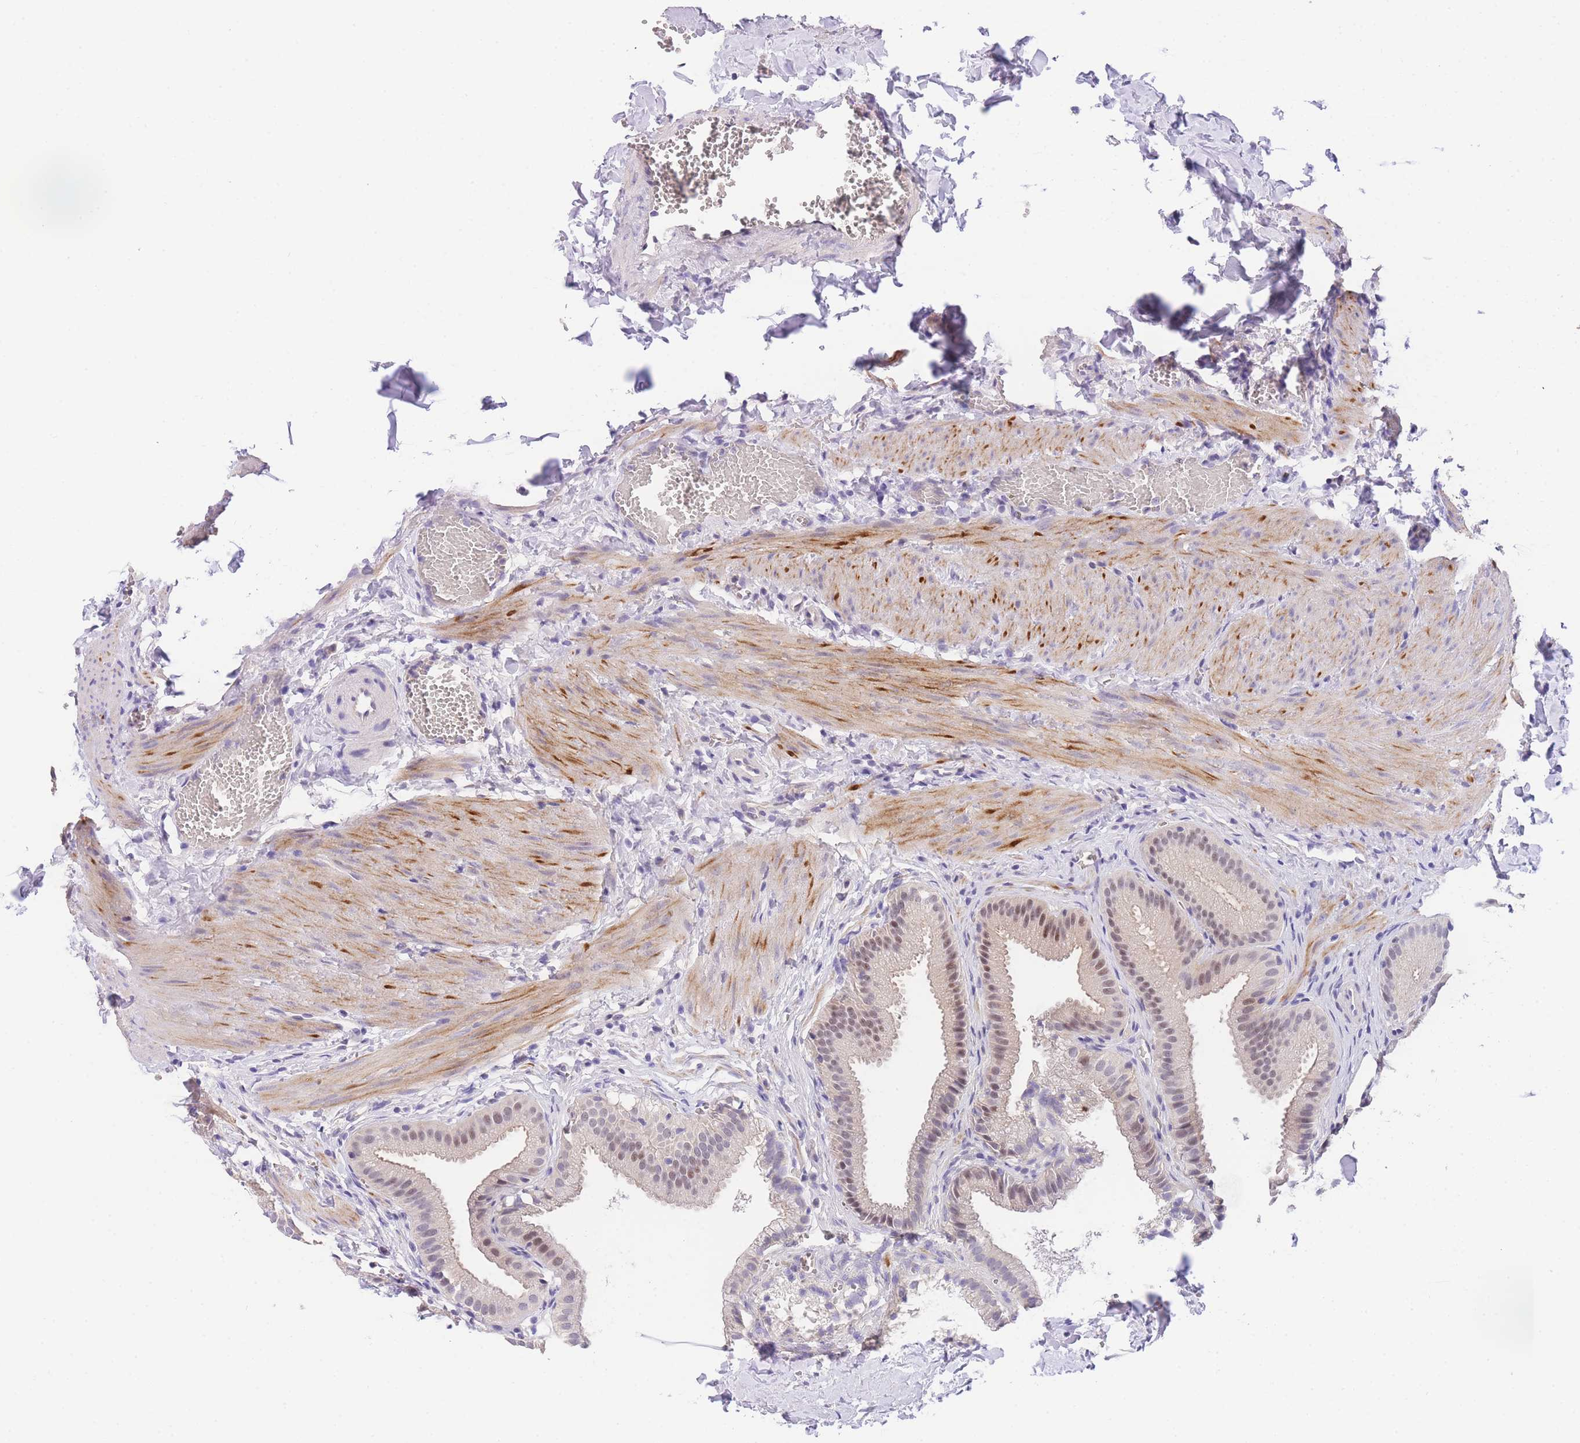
{"staining": {"intensity": "weak", "quantity": "25%-75%", "location": "nuclear"}, "tissue": "gallbladder", "cell_type": "Glandular cells", "image_type": "normal", "snomed": [{"axis": "morphology", "description": "Normal tissue, NOS"}, {"axis": "topography", "description": "Gallbladder"}], "caption": "The histopathology image reveals a brown stain indicating the presence of a protein in the nuclear of glandular cells in gallbladder. (Stains: DAB (3,3'-diaminobenzidine) in brown, nuclei in blue, Microscopy: brightfield microscopy at high magnification).", "gene": "SLC35F2", "patient": {"sex": "male", "age": 38}}